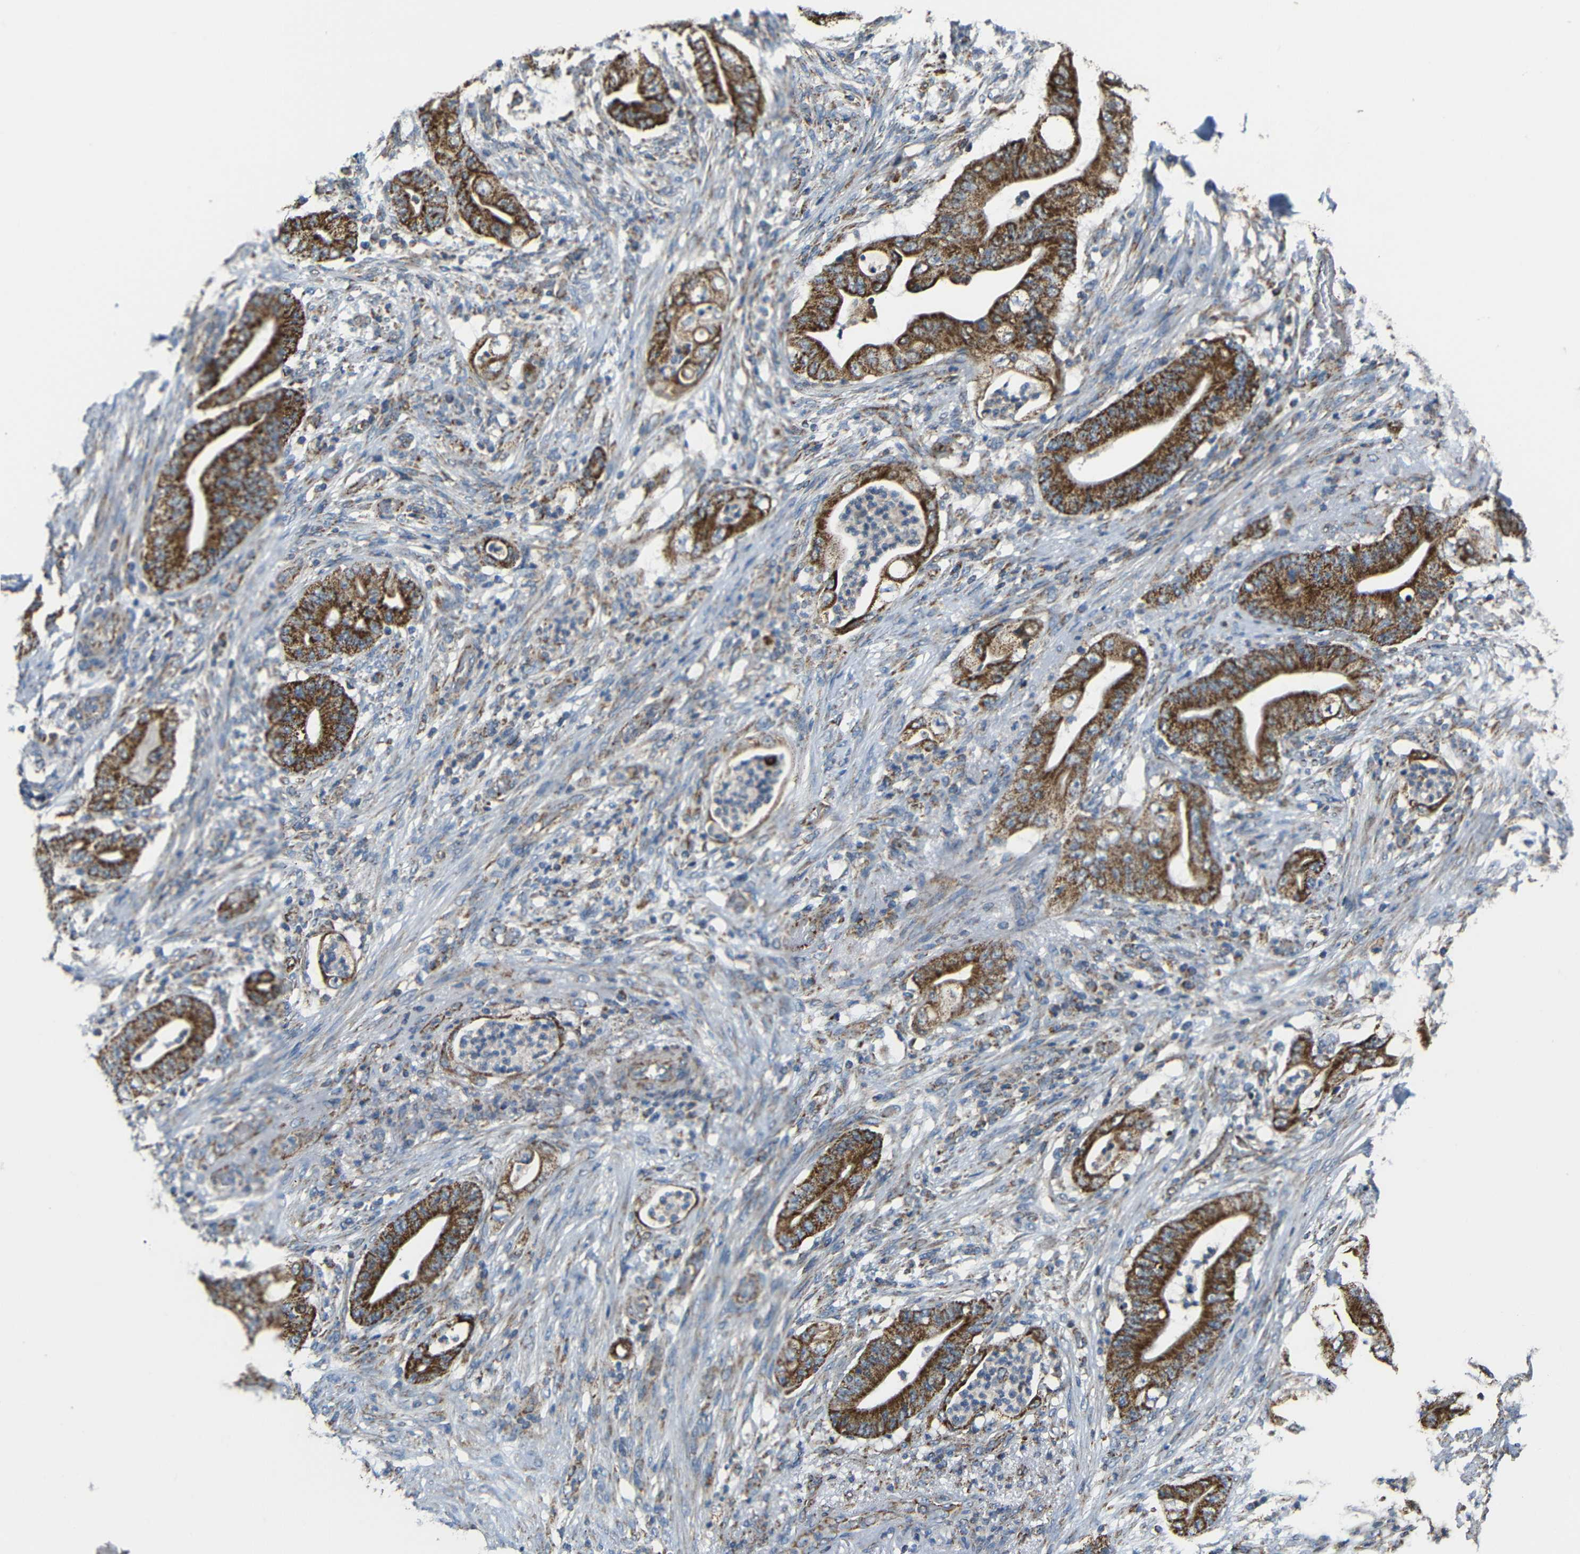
{"staining": {"intensity": "strong", "quantity": ">75%", "location": "cytoplasmic/membranous"}, "tissue": "stomach cancer", "cell_type": "Tumor cells", "image_type": "cancer", "snomed": [{"axis": "morphology", "description": "Adenocarcinoma, NOS"}, {"axis": "topography", "description": "Stomach"}], "caption": "Stomach cancer stained with DAB (3,3'-diaminobenzidine) immunohistochemistry reveals high levels of strong cytoplasmic/membranous expression in about >75% of tumor cells. The protein is shown in brown color, while the nuclei are stained blue.", "gene": "NR3C2", "patient": {"sex": "female", "age": 73}}